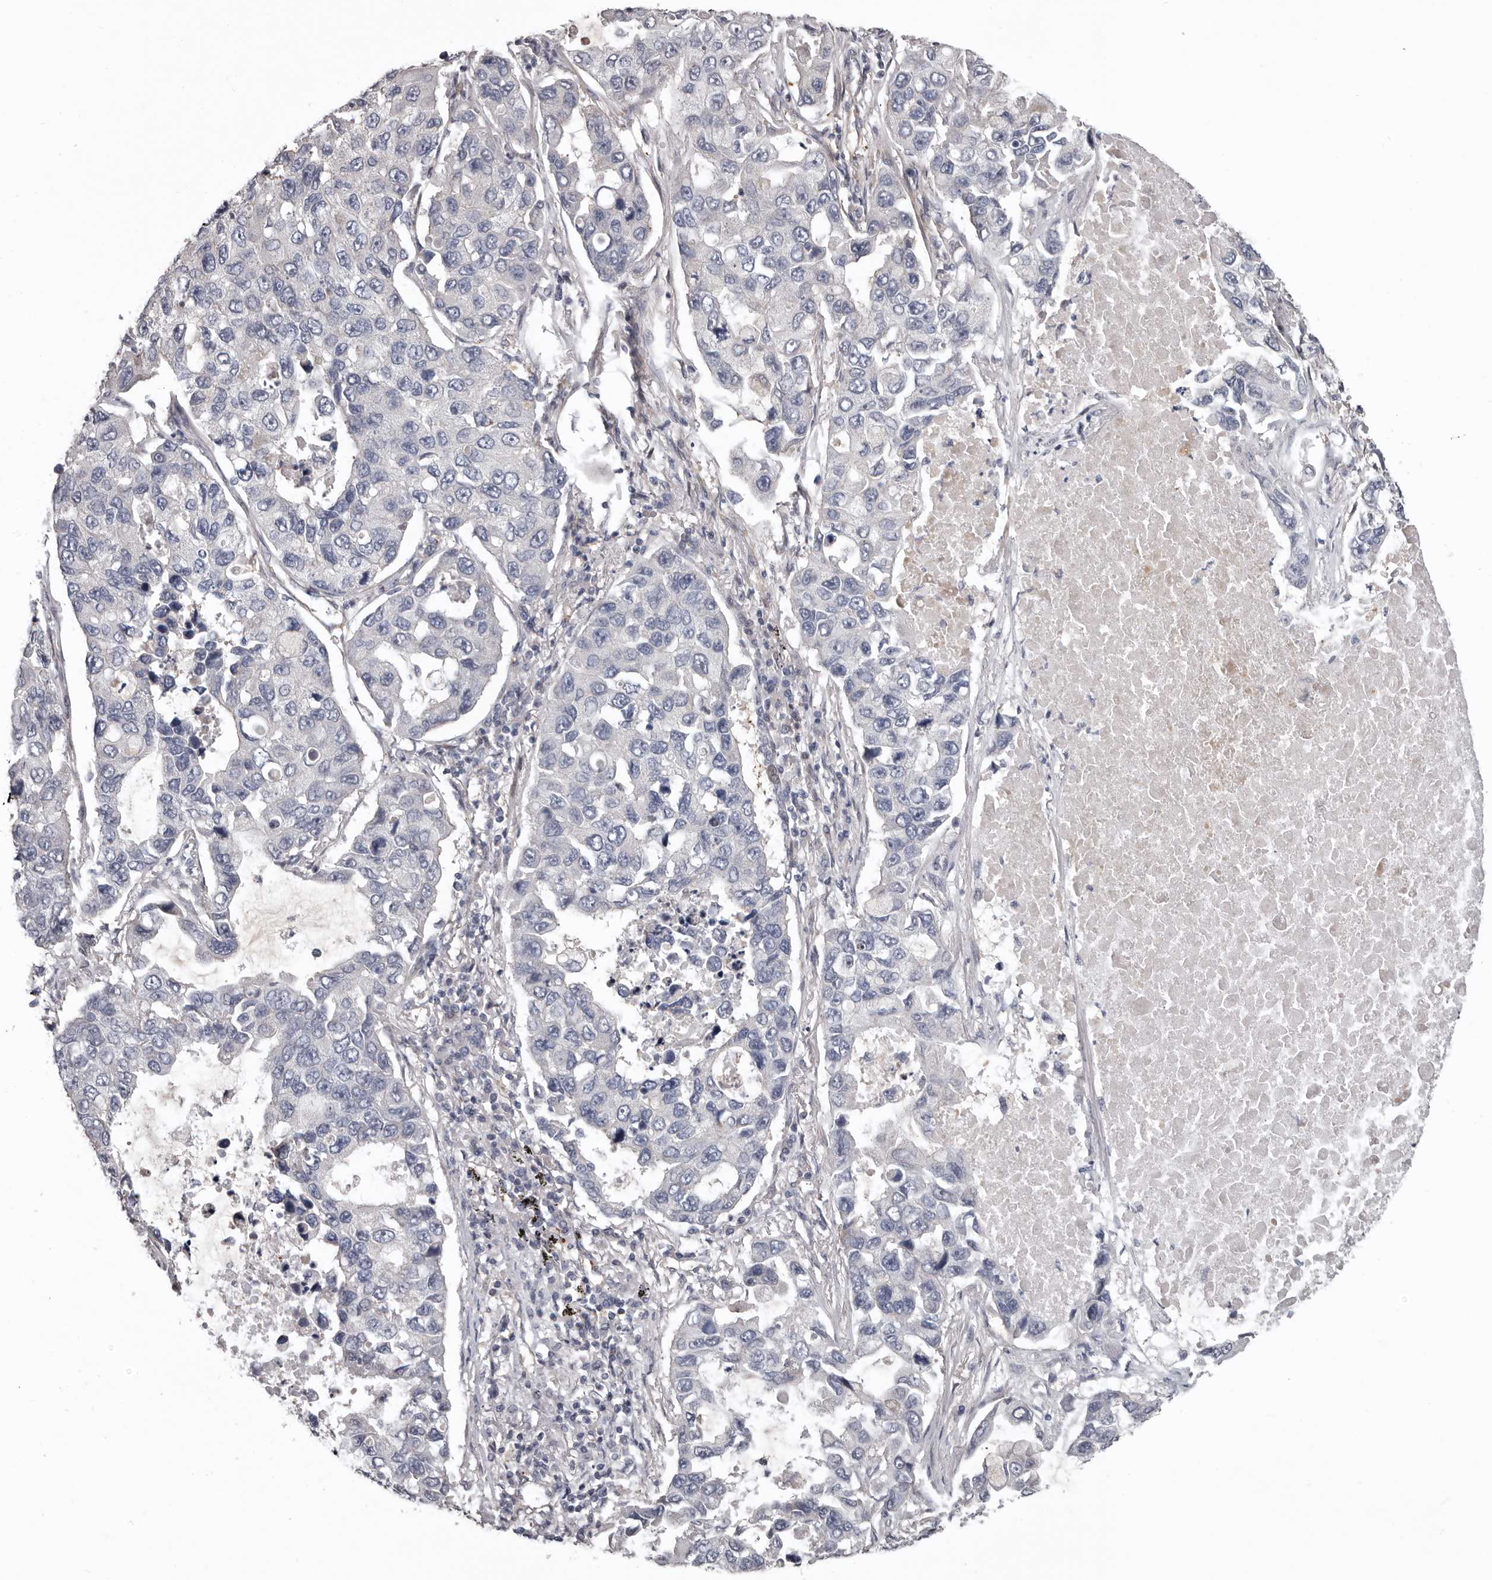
{"staining": {"intensity": "negative", "quantity": "none", "location": "none"}, "tissue": "lung cancer", "cell_type": "Tumor cells", "image_type": "cancer", "snomed": [{"axis": "morphology", "description": "Adenocarcinoma, NOS"}, {"axis": "topography", "description": "Lung"}], "caption": "Tumor cells show no significant expression in lung cancer.", "gene": "RNF217", "patient": {"sex": "male", "age": 64}}